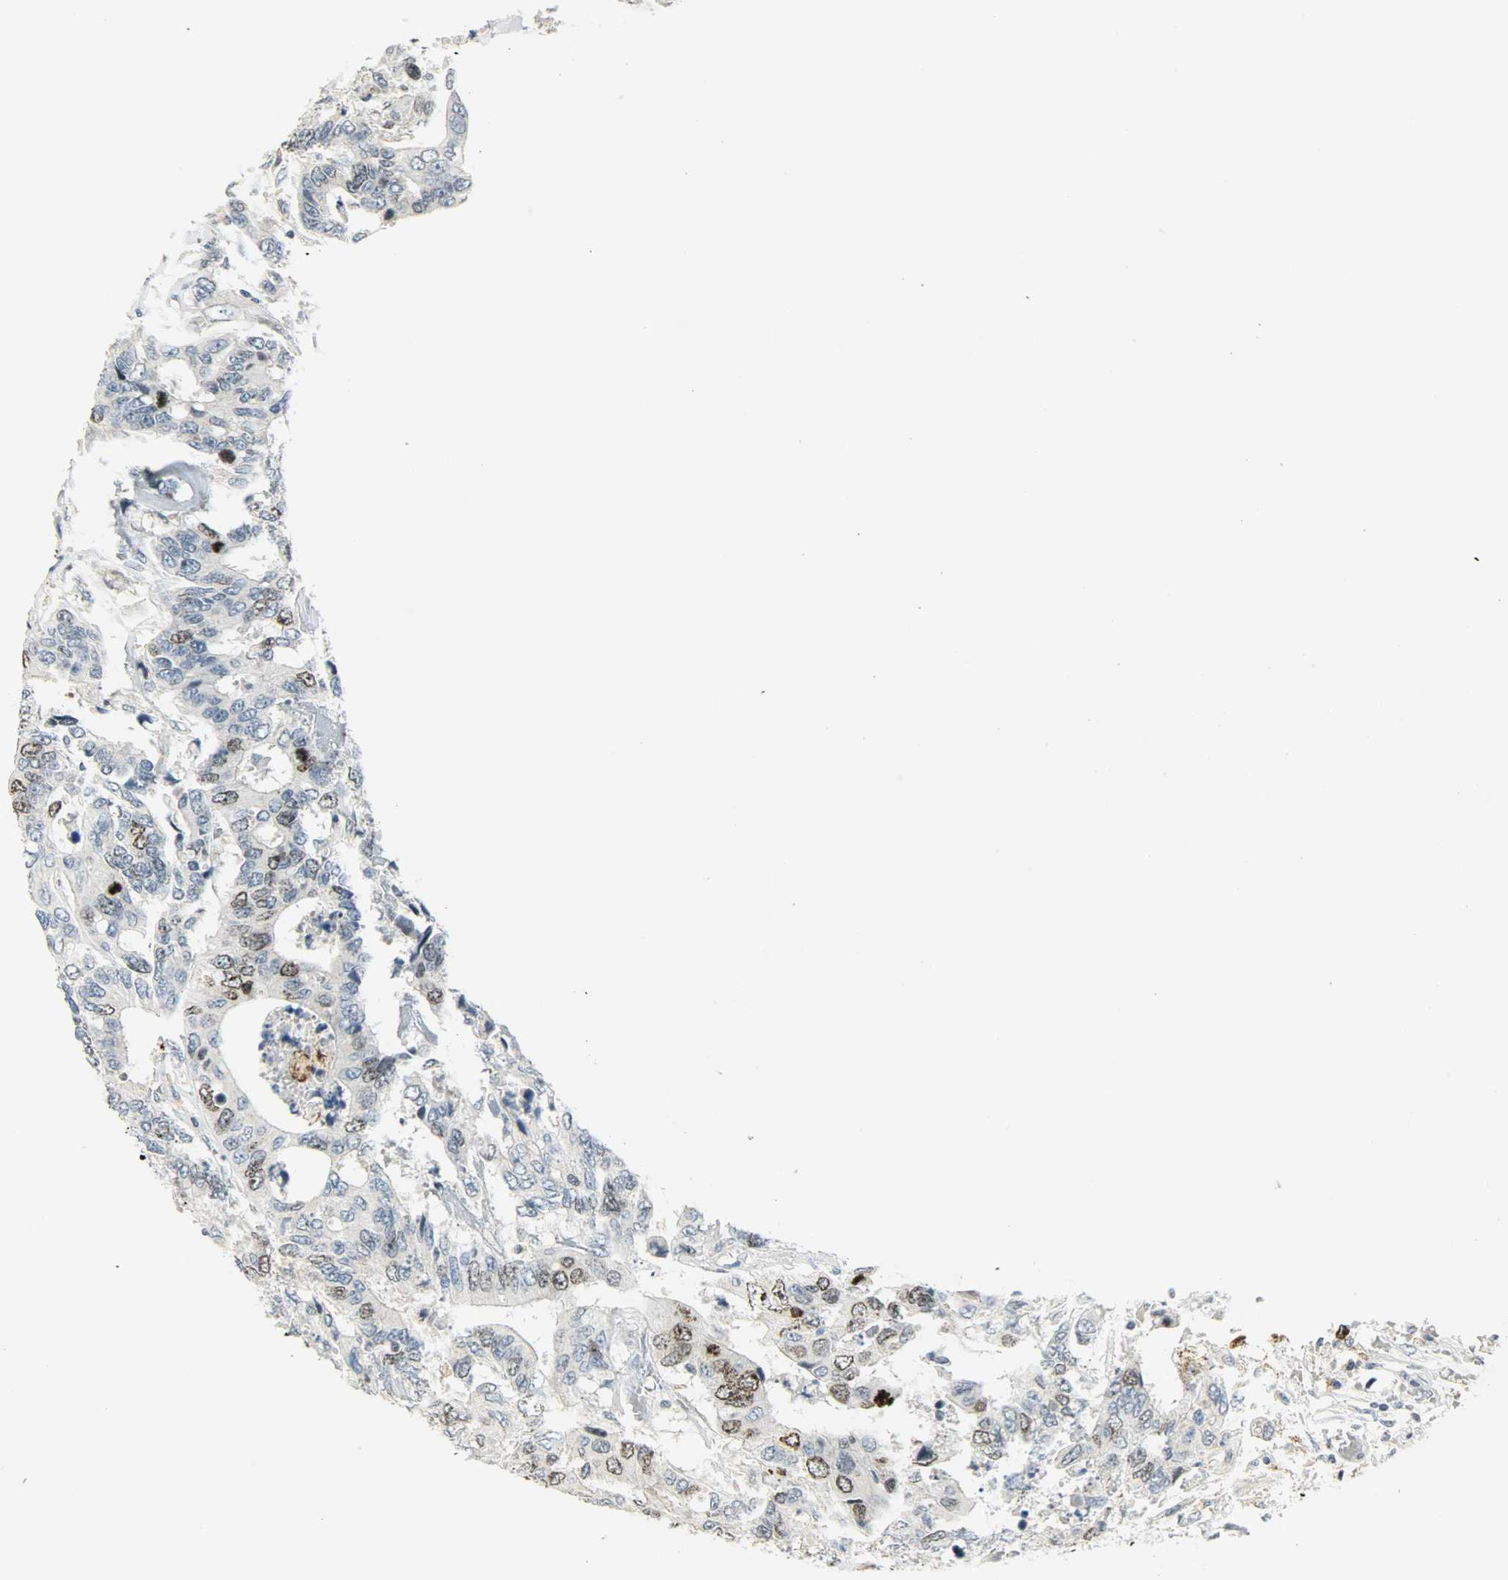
{"staining": {"intensity": "moderate", "quantity": "25%-75%", "location": "nuclear"}, "tissue": "colorectal cancer", "cell_type": "Tumor cells", "image_type": "cancer", "snomed": [{"axis": "morphology", "description": "Adenocarcinoma, NOS"}, {"axis": "topography", "description": "Rectum"}], "caption": "IHC micrograph of human adenocarcinoma (colorectal) stained for a protein (brown), which demonstrates medium levels of moderate nuclear expression in approximately 25%-75% of tumor cells.", "gene": "AURKB", "patient": {"sex": "male", "age": 55}}